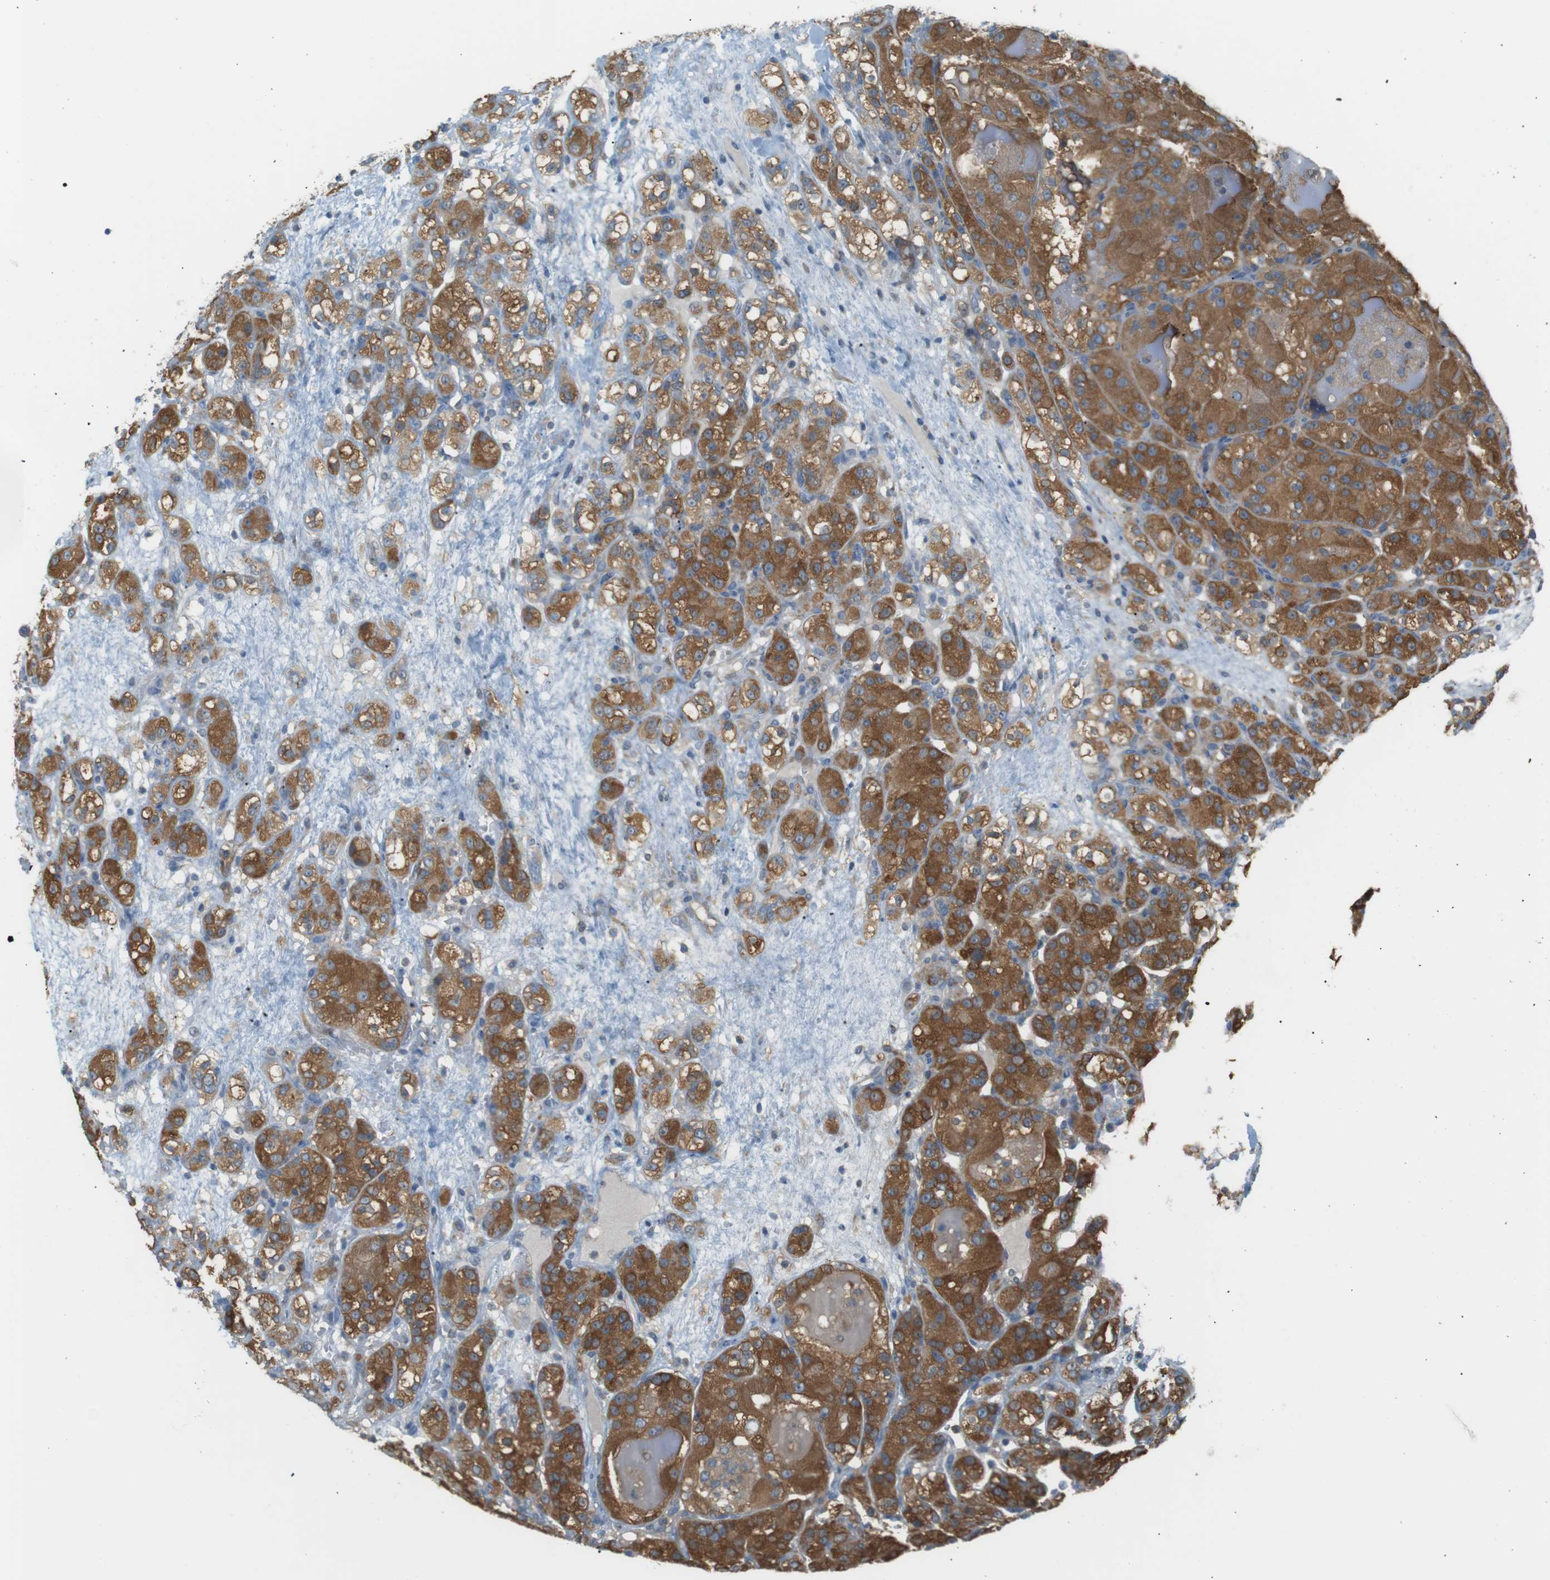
{"staining": {"intensity": "strong", "quantity": ">75%", "location": "cytoplasmic/membranous"}, "tissue": "renal cancer", "cell_type": "Tumor cells", "image_type": "cancer", "snomed": [{"axis": "morphology", "description": "Normal tissue, NOS"}, {"axis": "morphology", "description": "Adenocarcinoma, NOS"}, {"axis": "topography", "description": "Kidney"}], "caption": "Immunohistochemical staining of adenocarcinoma (renal) demonstrates strong cytoplasmic/membranous protein staining in about >75% of tumor cells.", "gene": "PEPD", "patient": {"sex": "male", "age": 61}}